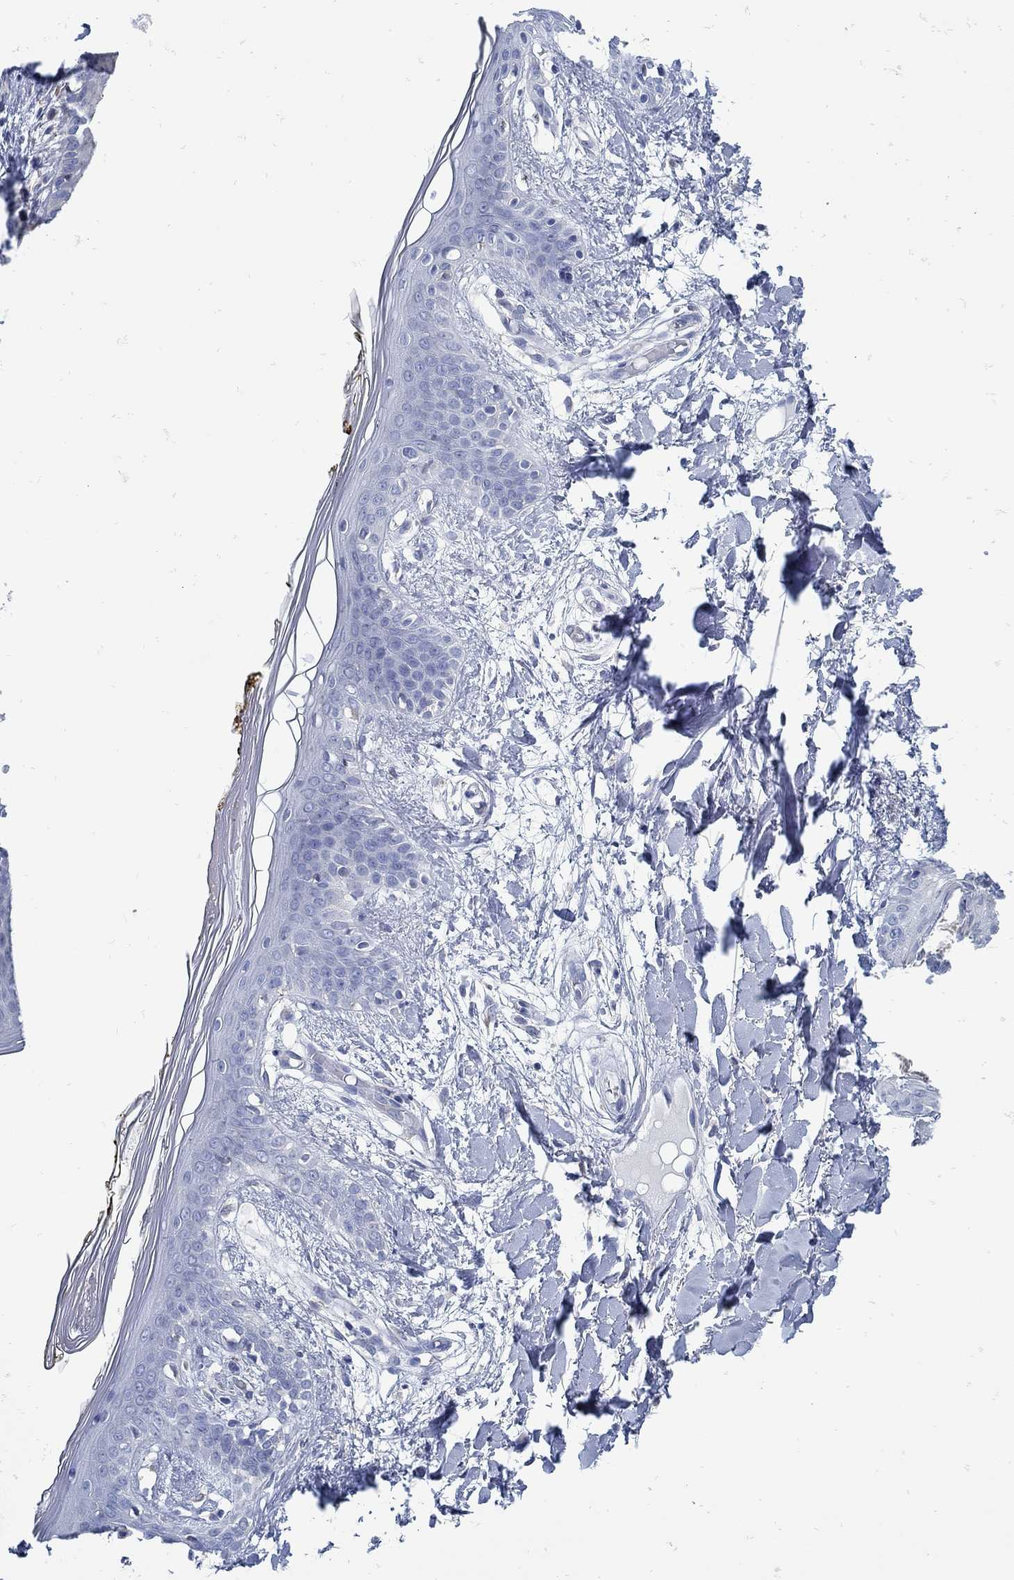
{"staining": {"intensity": "negative", "quantity": "none", "location": "none"}, "tissue": "skin", "cell_type": "Fibroblasts", "image_type": "normal", "snomed": [{"axis": "morphology", "description": "Normal tissue, NOS"}, {"axis": "topography", "description": "Skin"}], "caption": "DAB immunohistochemical staining of benign human skin exhibits no significant expression in fibroblasts. (Brightfield microscopy of DAB (3,3'-diaminobenzidine) IHC at high magnification).", "gene": "ZFAND4", "patient": {"sex": "female", "age": 34}}